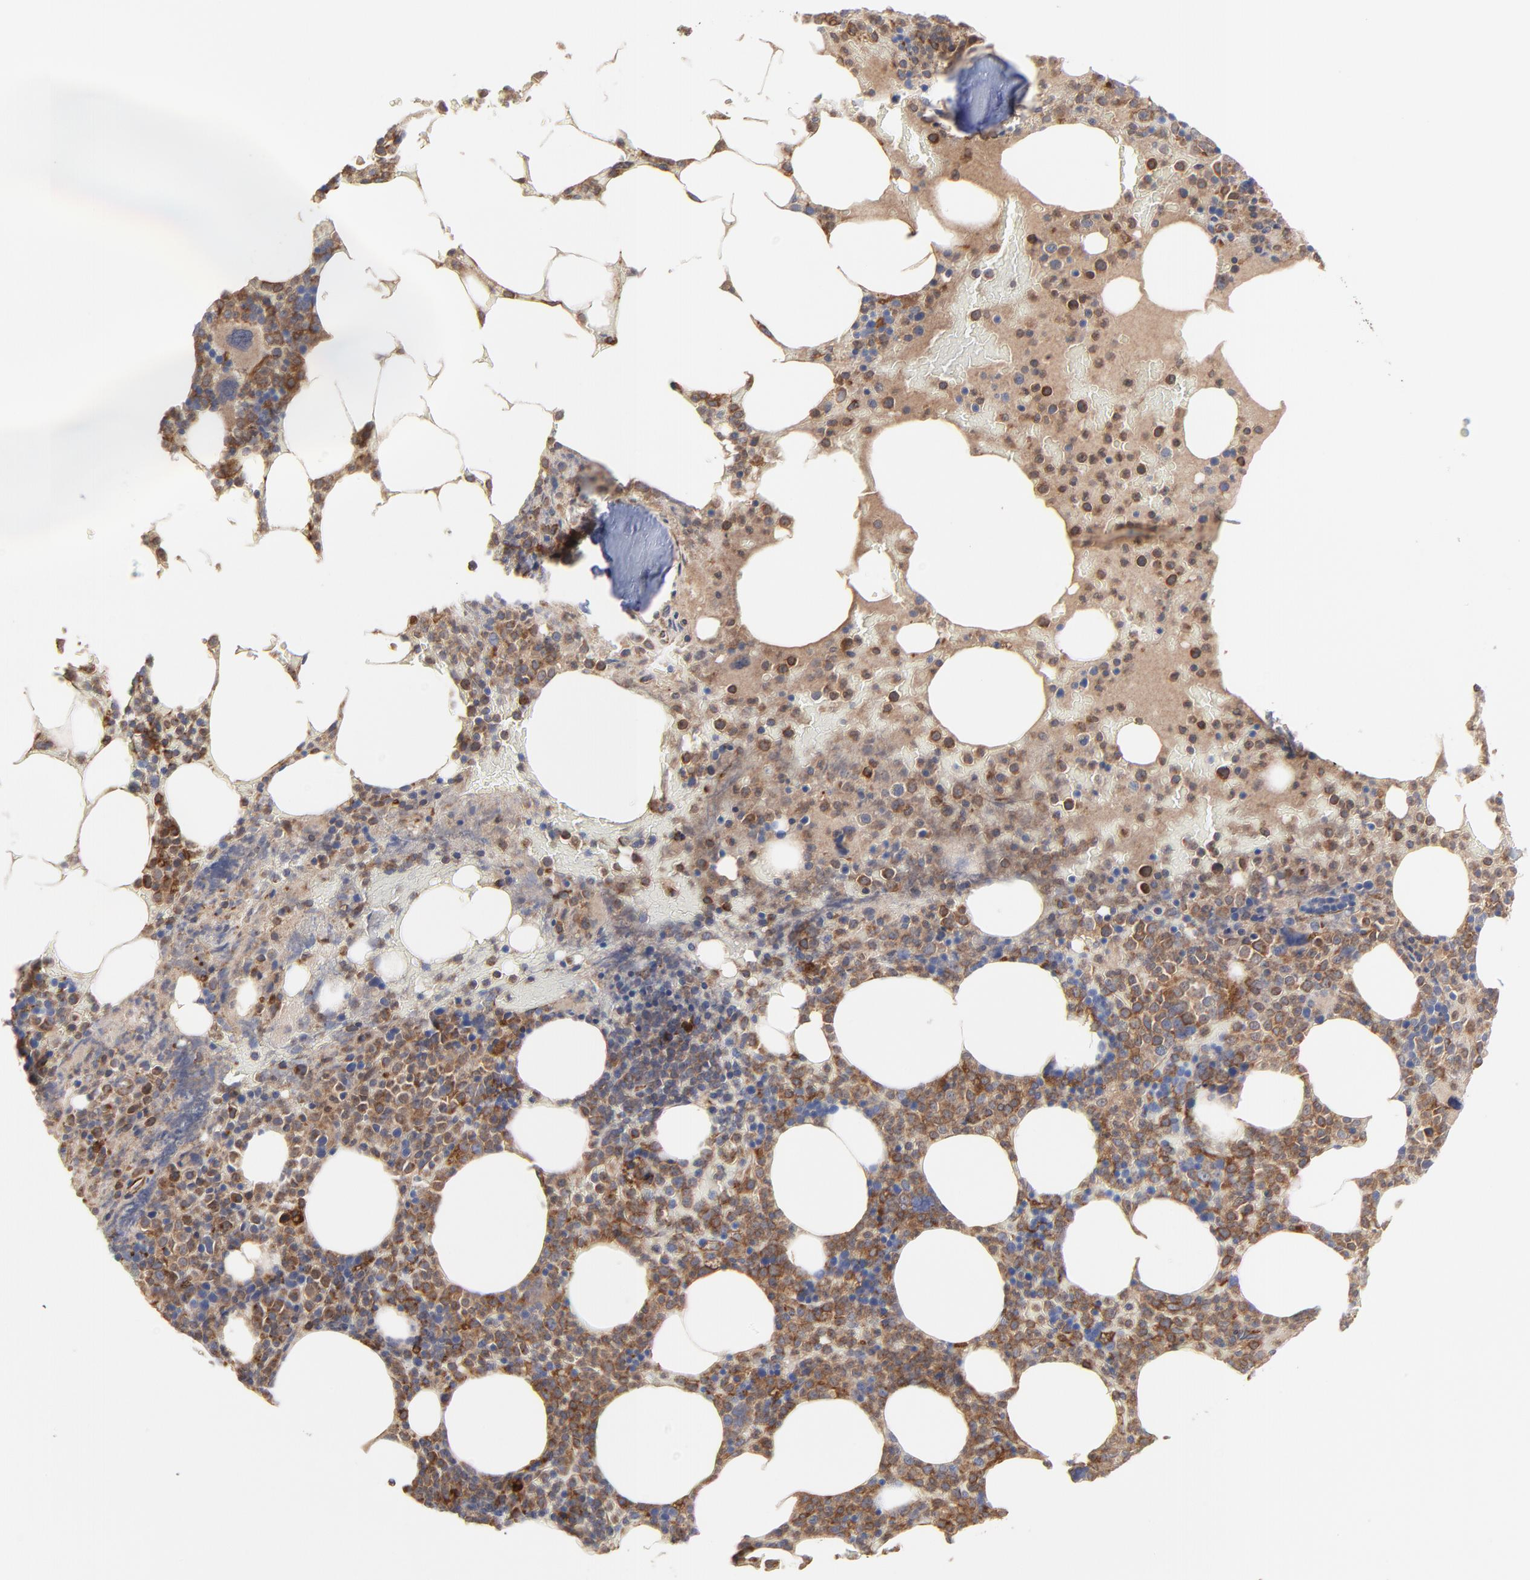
{"staining": {"intensity": "moderate", "quantity": "25%-75%", "location": "cytoplasmic/membranous"}, "tissue": "bone marrow", "cell_type": "Hematopoietic cells", "image_type": "normal", "snomed": [{"axis": "morphology", "description": "Normal tissue, NOS"}, {"axis": "topography", "description": "Bone marrow"}], "caption": "Protein analysis of normal bone marrow demonstrates moderate cytoplasmic/membranous expression in approximately 25%-75% of hematopoietic cells.", "gene": "RAB9A", "patient": {"sex": "female", "age": 66}}